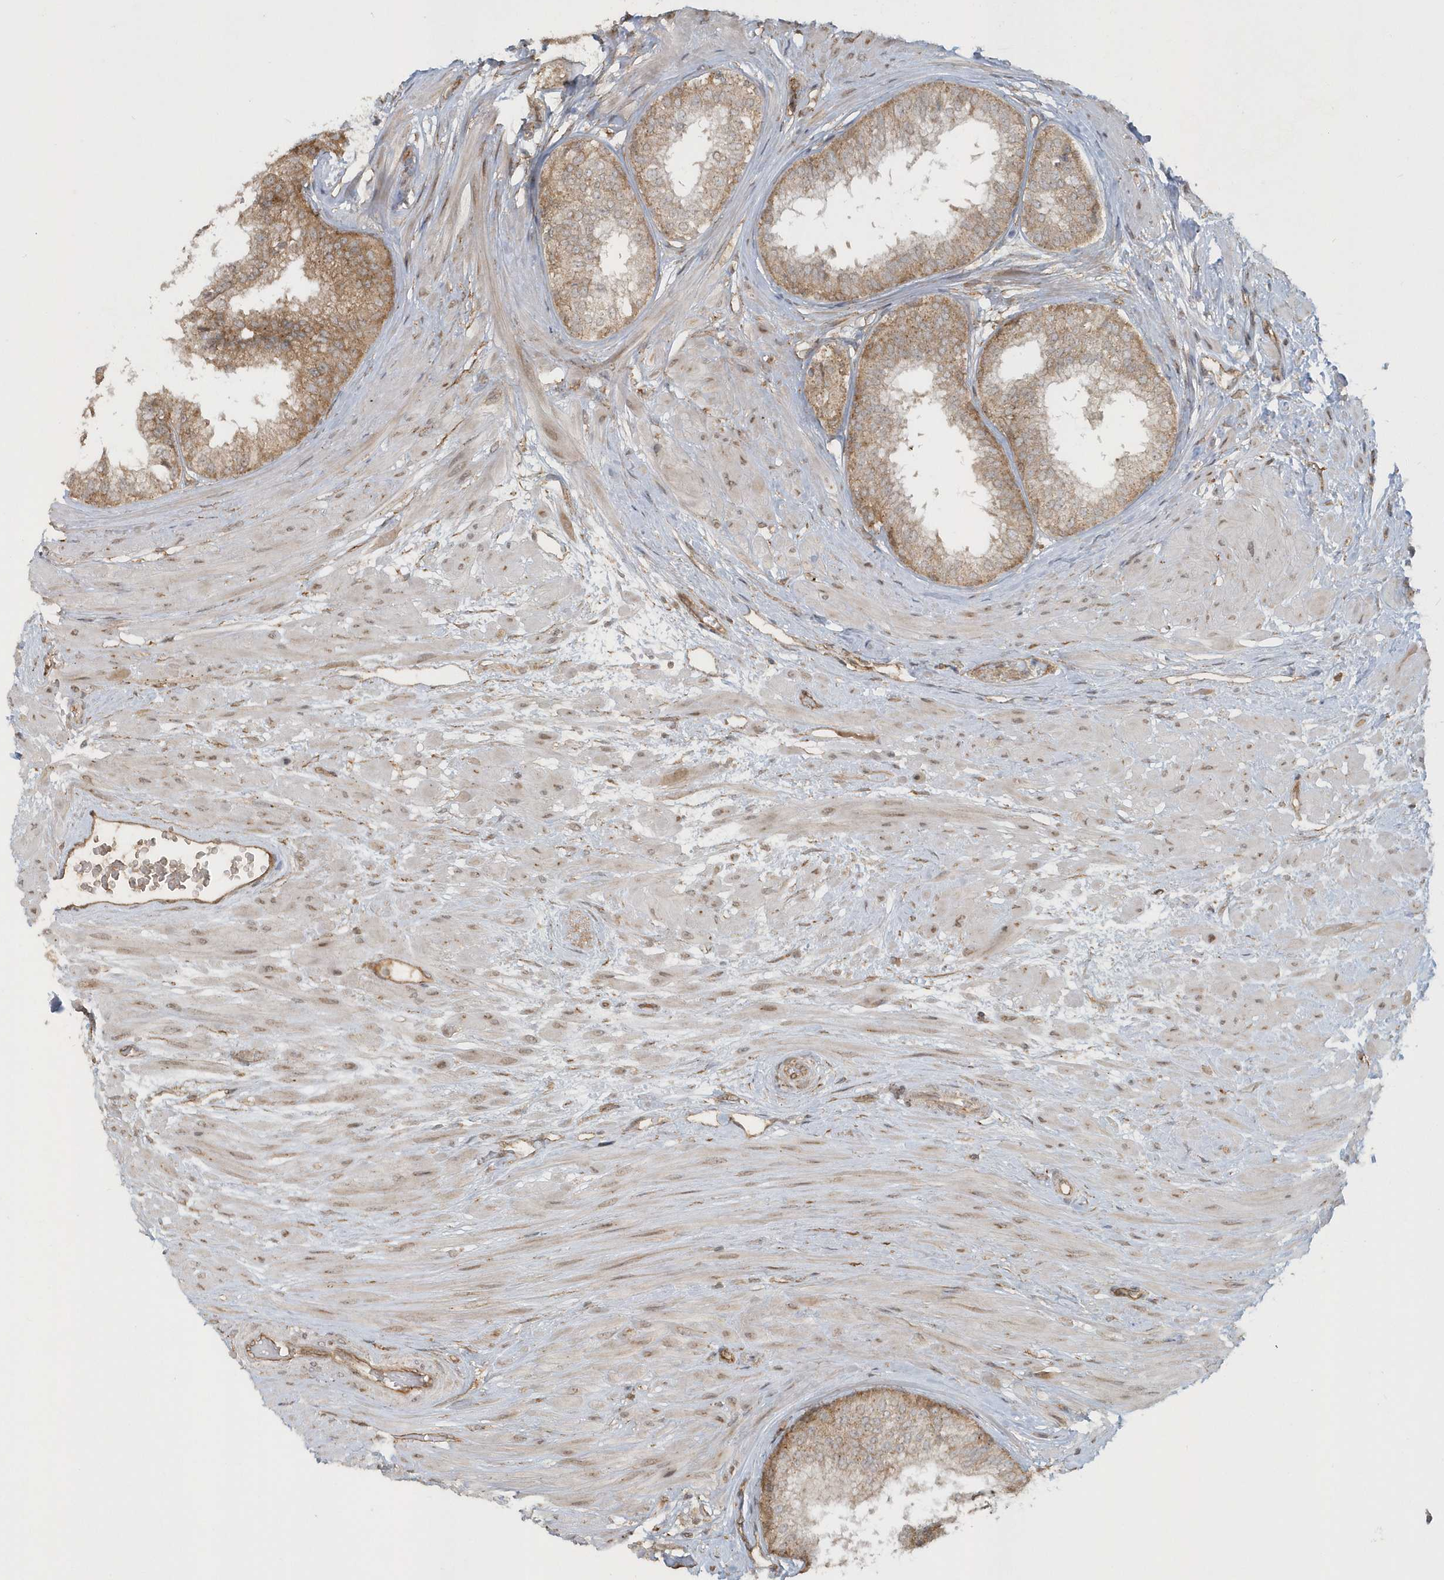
{"staining": {"intensity": "moderate", "quantity": ">75%", "location": "cytoplasmic/membranous"}, "tissue": "prostate", "cell_type": "Glandular cells", "image_type": "normal", "snomed": [{"axis": "morphology", "description": "Normal tissue, NOS"}, {"axis": "topography", "description": "Prostate"}], "caption": "DAB immunohistochemical staining of unremarkable prostate displays moderate cytoplasmic/membranous protein positivity in approximately >75% of glandular cells.", "gene": "STIM2", "patient": {"sex": "male", "age": 48}}